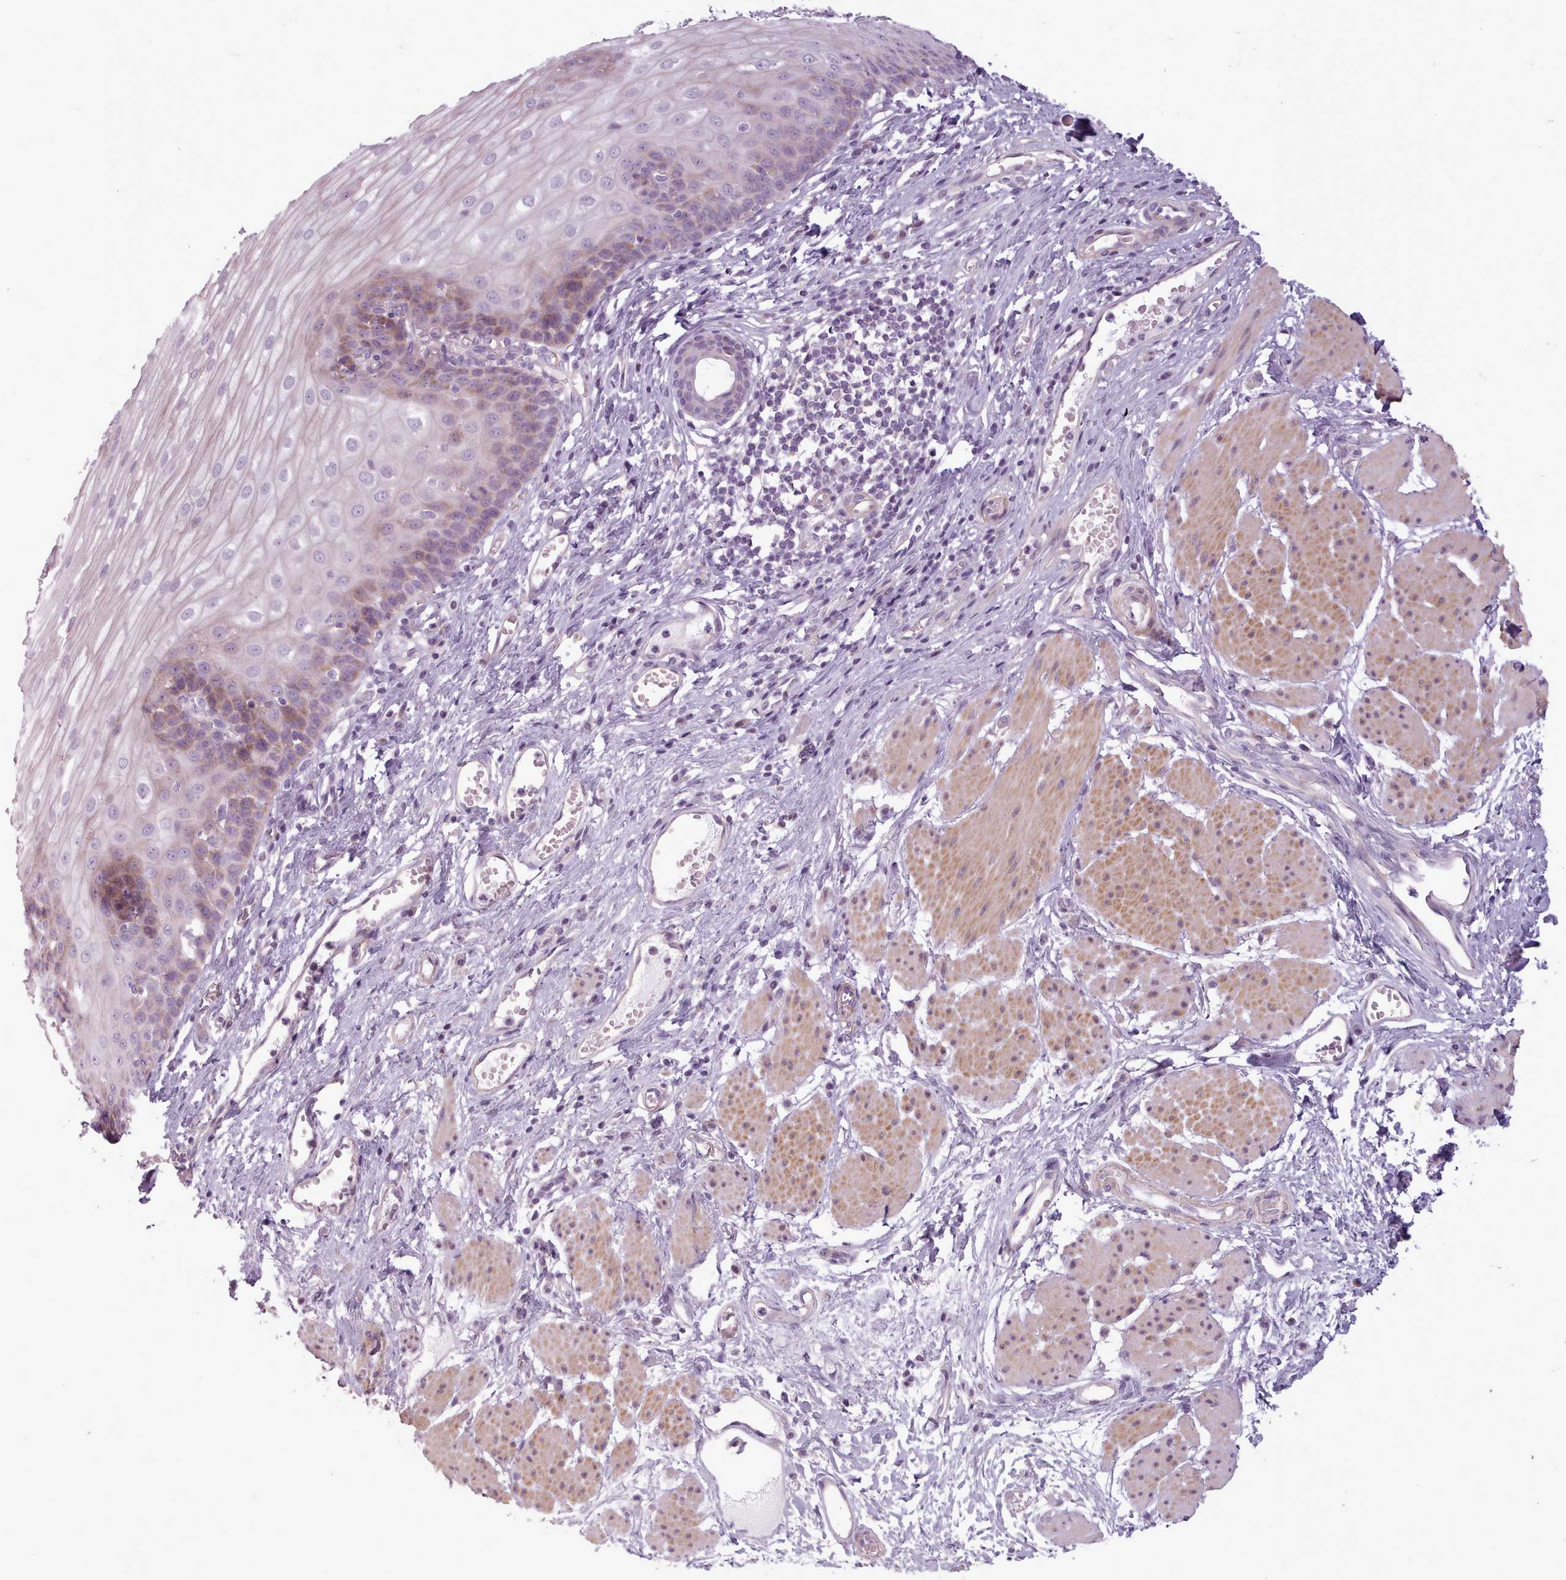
{"staining": {"intensity": "moderate", "quantity": "25%-75%", "location": "cytoplasmic/membranous"}, "tissue": "esophagus", "cell_type": "Squamous epithelial cells", "image_type": "normal", "snomed": [{"axis": "morphology", "description": "Normal tissue, NOS"}, {"axis": "topography", "description": "Esophagus"}], "caption": "Protein staining by immunohistochemistry exhibits moderate cytoplasmic/membranous expression in about 25%-75% of squamous epithelial cells in normal esophagus. Nuclei are stained in blue.", "gene": "AVL9", "patient": {"sex": "male", "age": 69}}